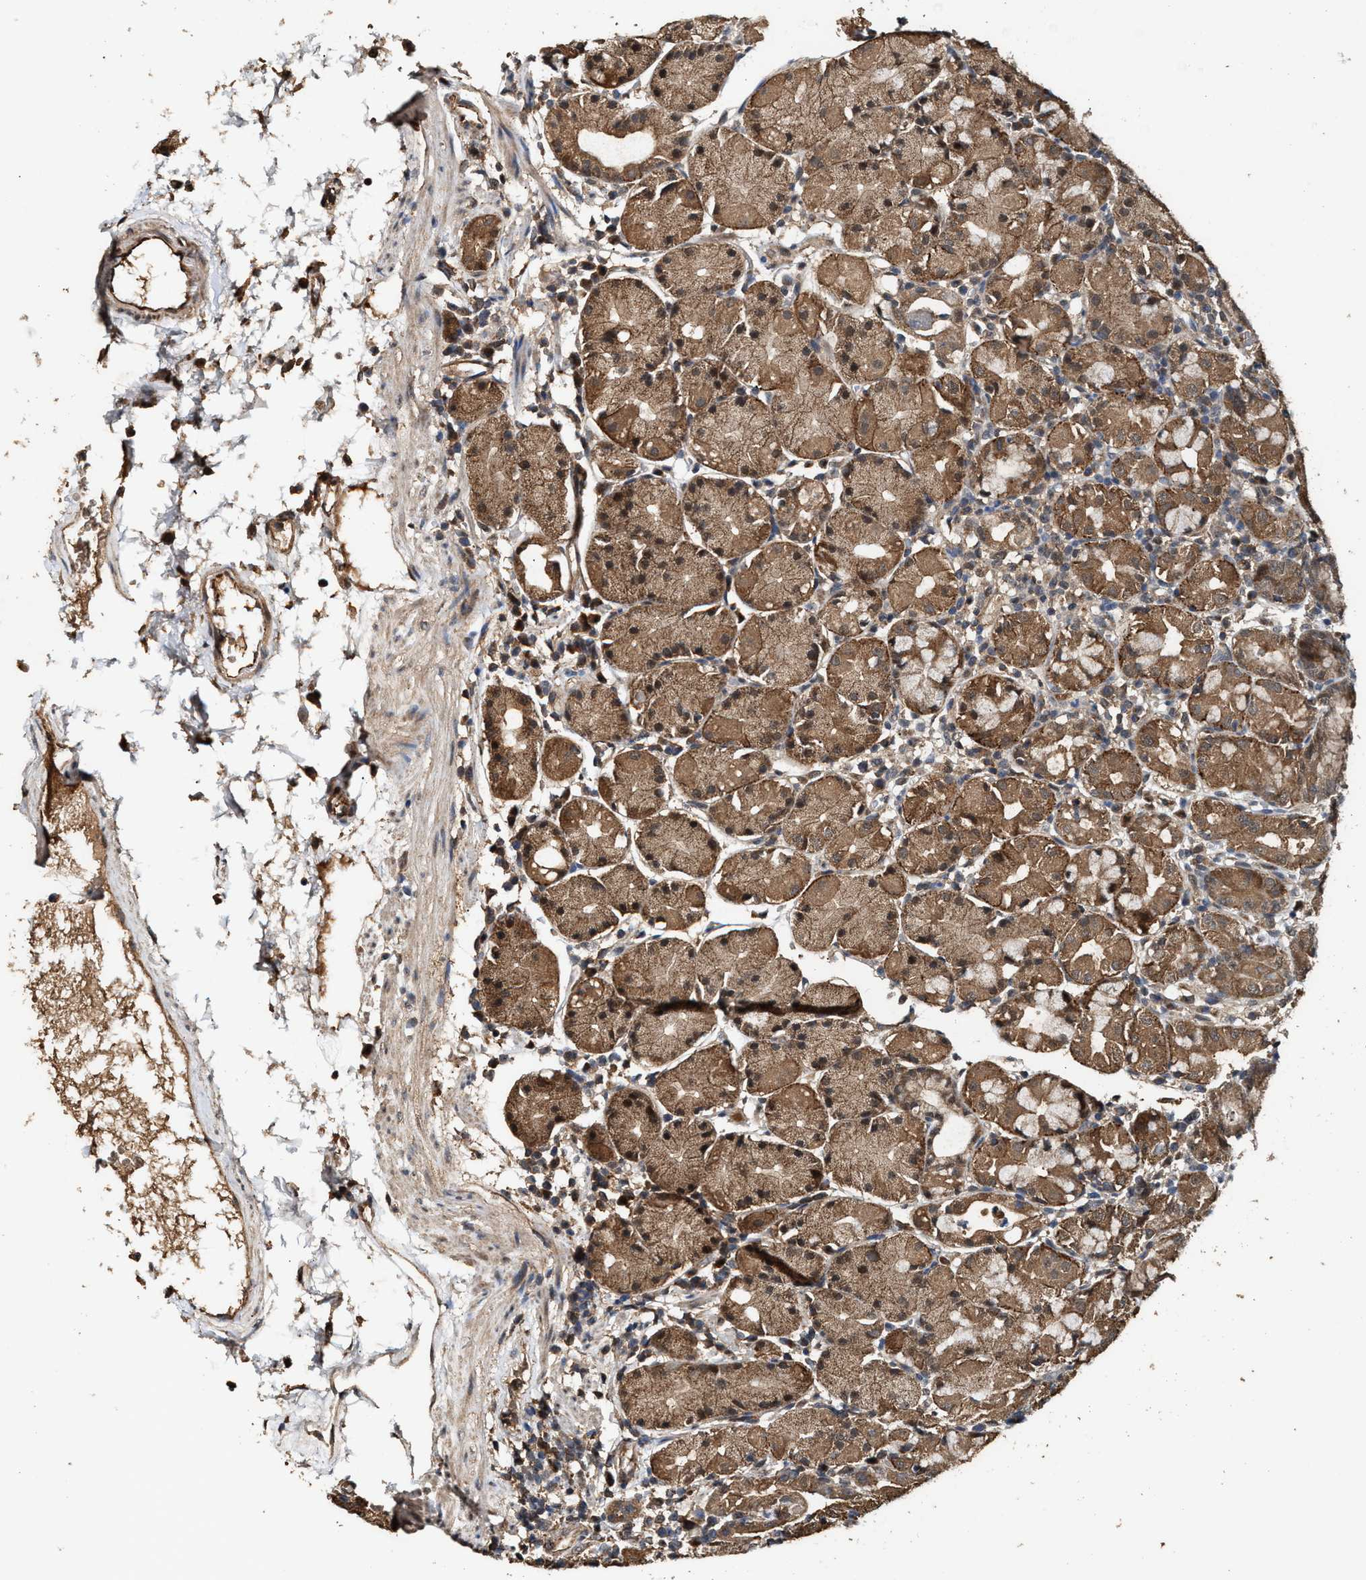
{"staining": {"intensity": "moderate", "quantity": ">75%", "location": "cytoplasmic/membranous,nuclear"}, "tissue": "stomach", "cell_type": "Glandular cells", "image_type": "normal", "snomed": [{"axis": "morphology", "description": "Normal tissue, NOS"}, {"axis": "topography", "description": "Stomach"}, {"axis": "topography", "description": "Stomach, lower"}], "caption": "Brown immunohistochemical staining in normal stomach reveals moderate cytoplasmic/membranous,nuclear staining in about >75% of glandular cells.", "gene": "ZNHIT6", "patient": {"sex": "female", "age": 75}}